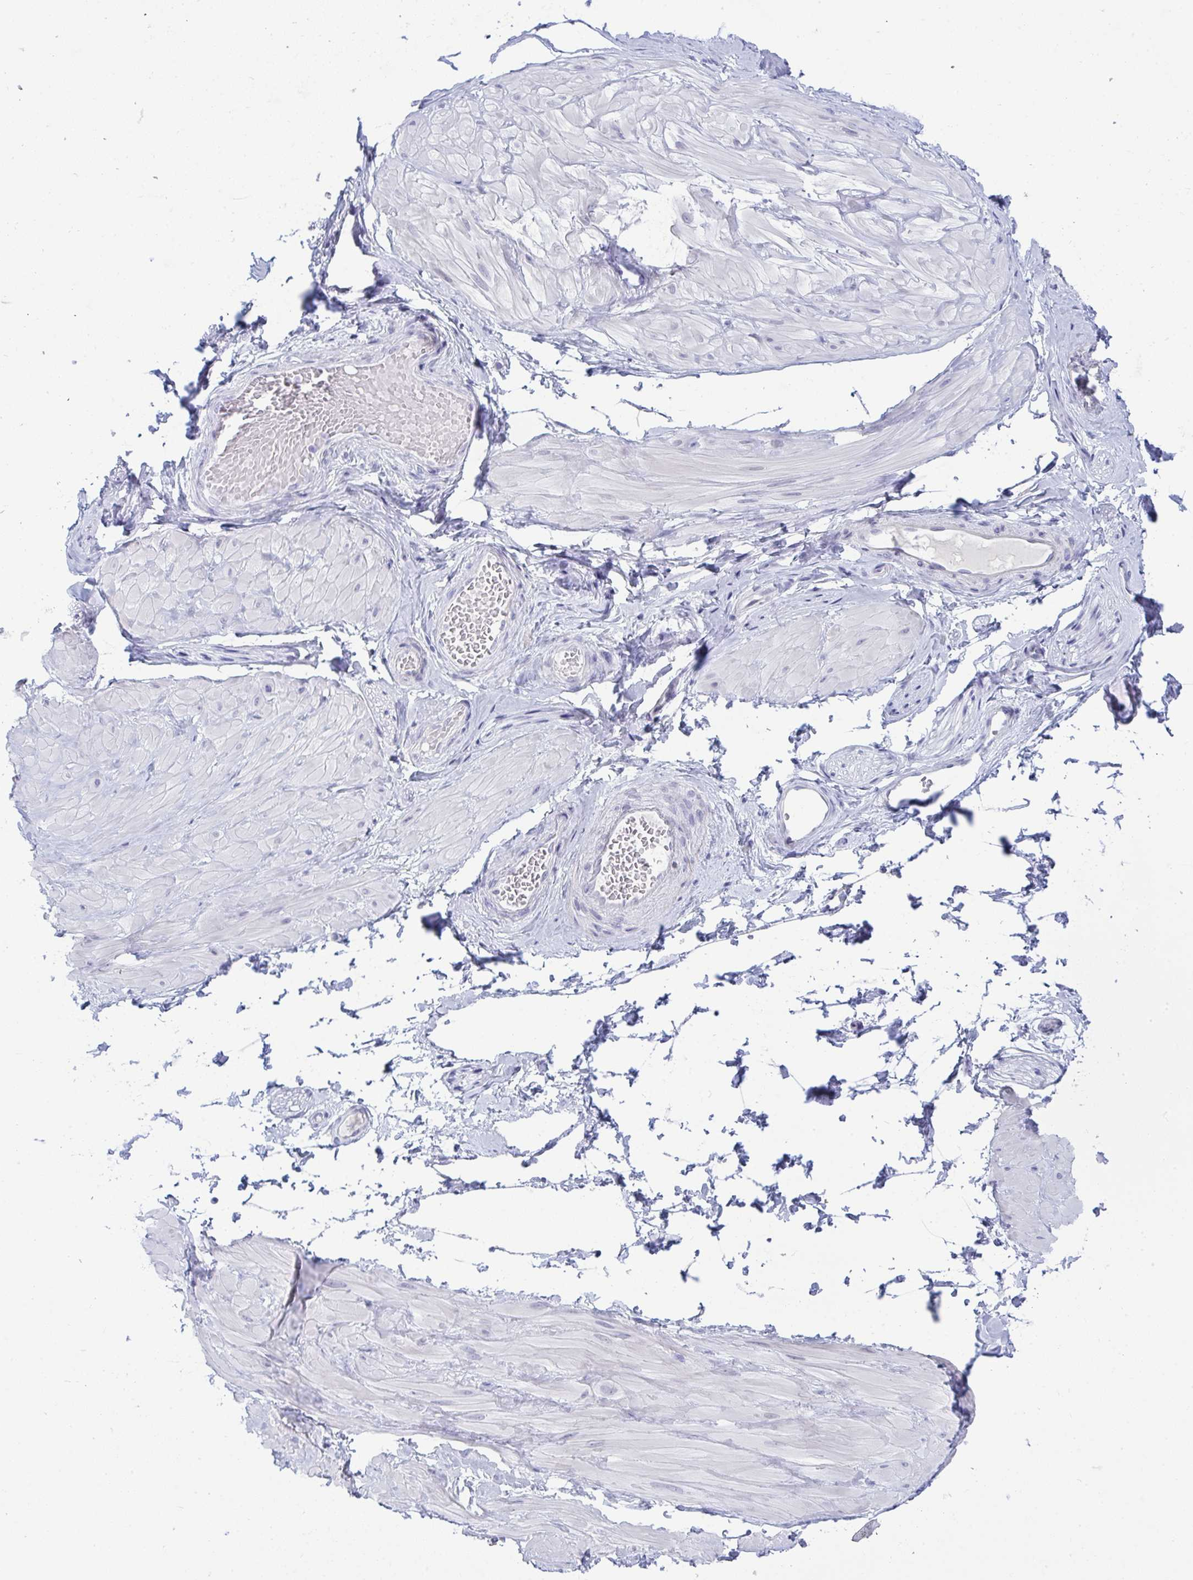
{"staining": {"intensity": "negative", "quantity": "none", "location": "none"}, "tissue": "adipose tissue", "cell_type": "Adipocytes", "image_type": "normal", "snomed": [{"axis": "morphology", "description": "Normal tissue, NOS"}, {"axis": "topography", "description": "Epididymis"}, {"axis": "topography", "description": "Peripheral nerve tissue"}], "caption": "The photomicrograph demonstrates no significant positivity in adipocytes of adipose tissue.", "gene": "PRDM9", "patient": {"sex": "male", "age": 32}}